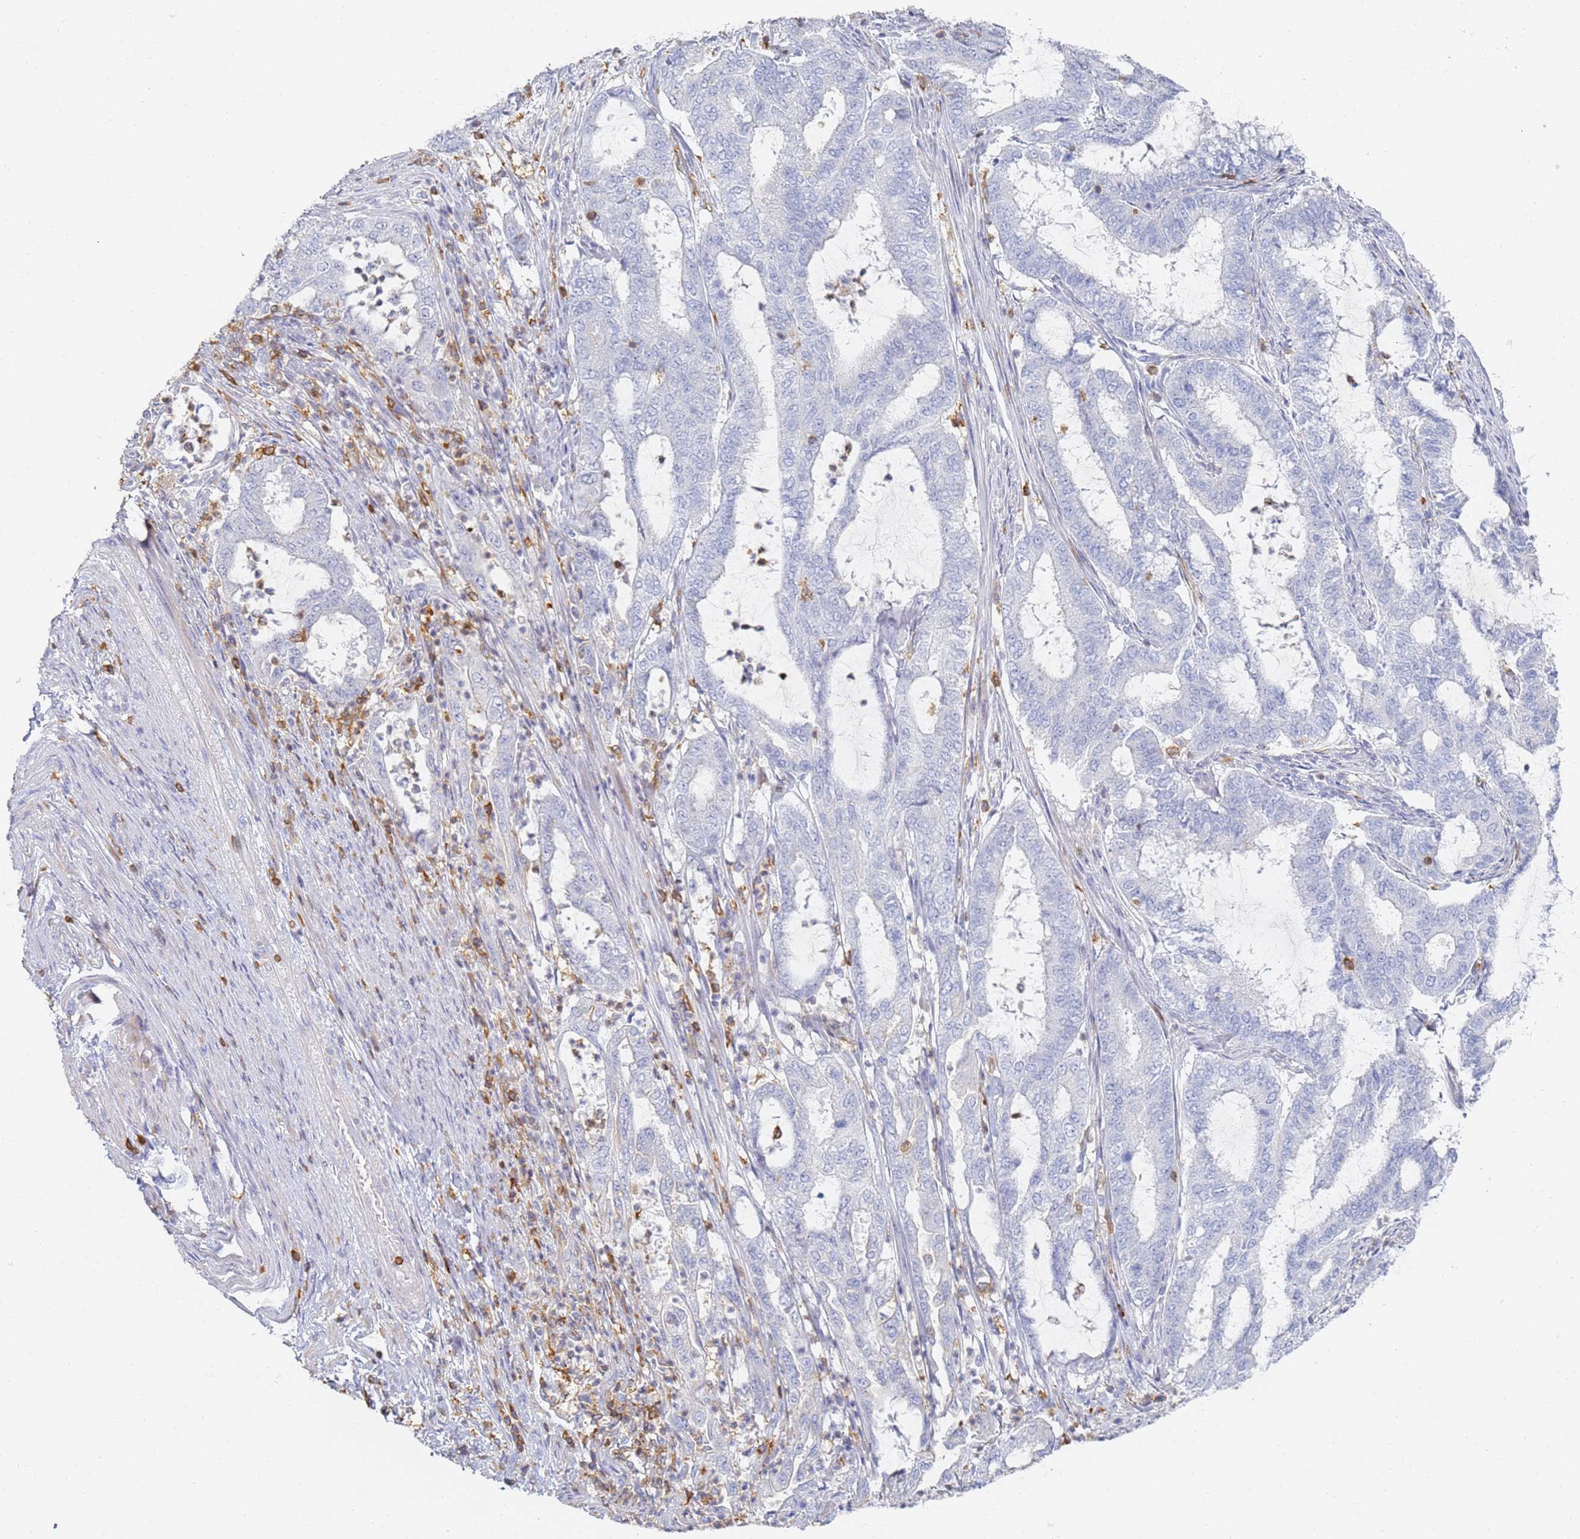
{"staining": {"intensity": "negative", "quantity": "none", "location": "none"}, "tissue": "endometrial cancer", "cell_type": "Tumor cells", "image_type": "cancer", "snomed": [{"axis": "morphology", "description": "Adenocarcinoma, NOS"}, {"axis": "topography", "description": "Endometrium"}], "caption": "Immunohistochemistry of adenocarcinoma (endometrial) exhibits no staining in tumor cells.", "gene": "BIN2", "patient": {"sex": "female", "age": 51}}